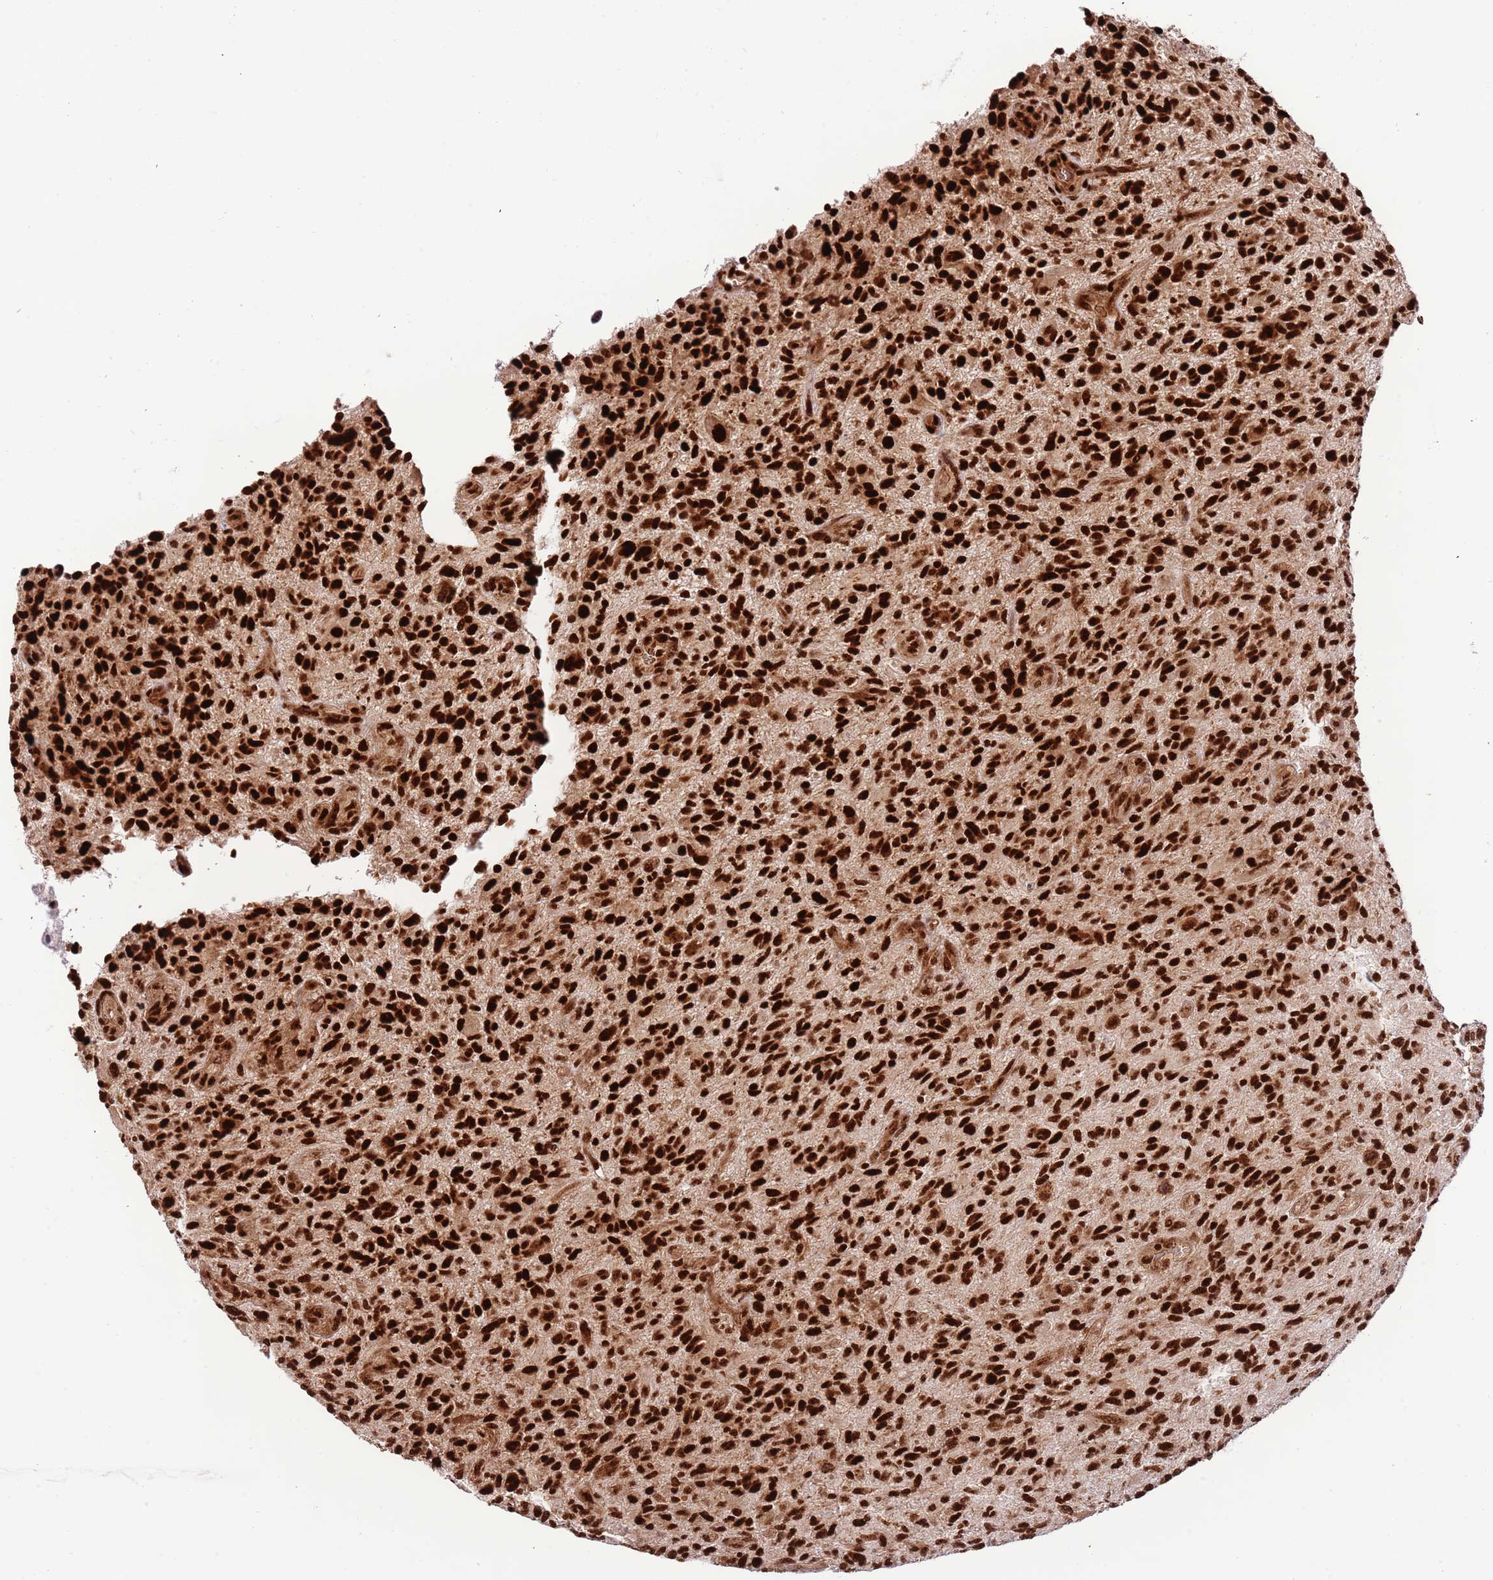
{"staining": {"intensity": "strong", "quantity": ">75%", "location": "nuclear"}, "tissue": "glioma", "cell_type": "Tumor cells", "image_type": "cancer", "snomed": [{"axis": "morphology", "description": "Glioma, malignant, High grade"}, {"axis": "topography", "description": "Brain"}], "caption": "Glioma was stained to show a protein in brown. There is high levels of strong nuclear staining in approximately >75% of tumor cells.", "gene": "RIF1", "patient": {"sex": "male", "age": 47}}